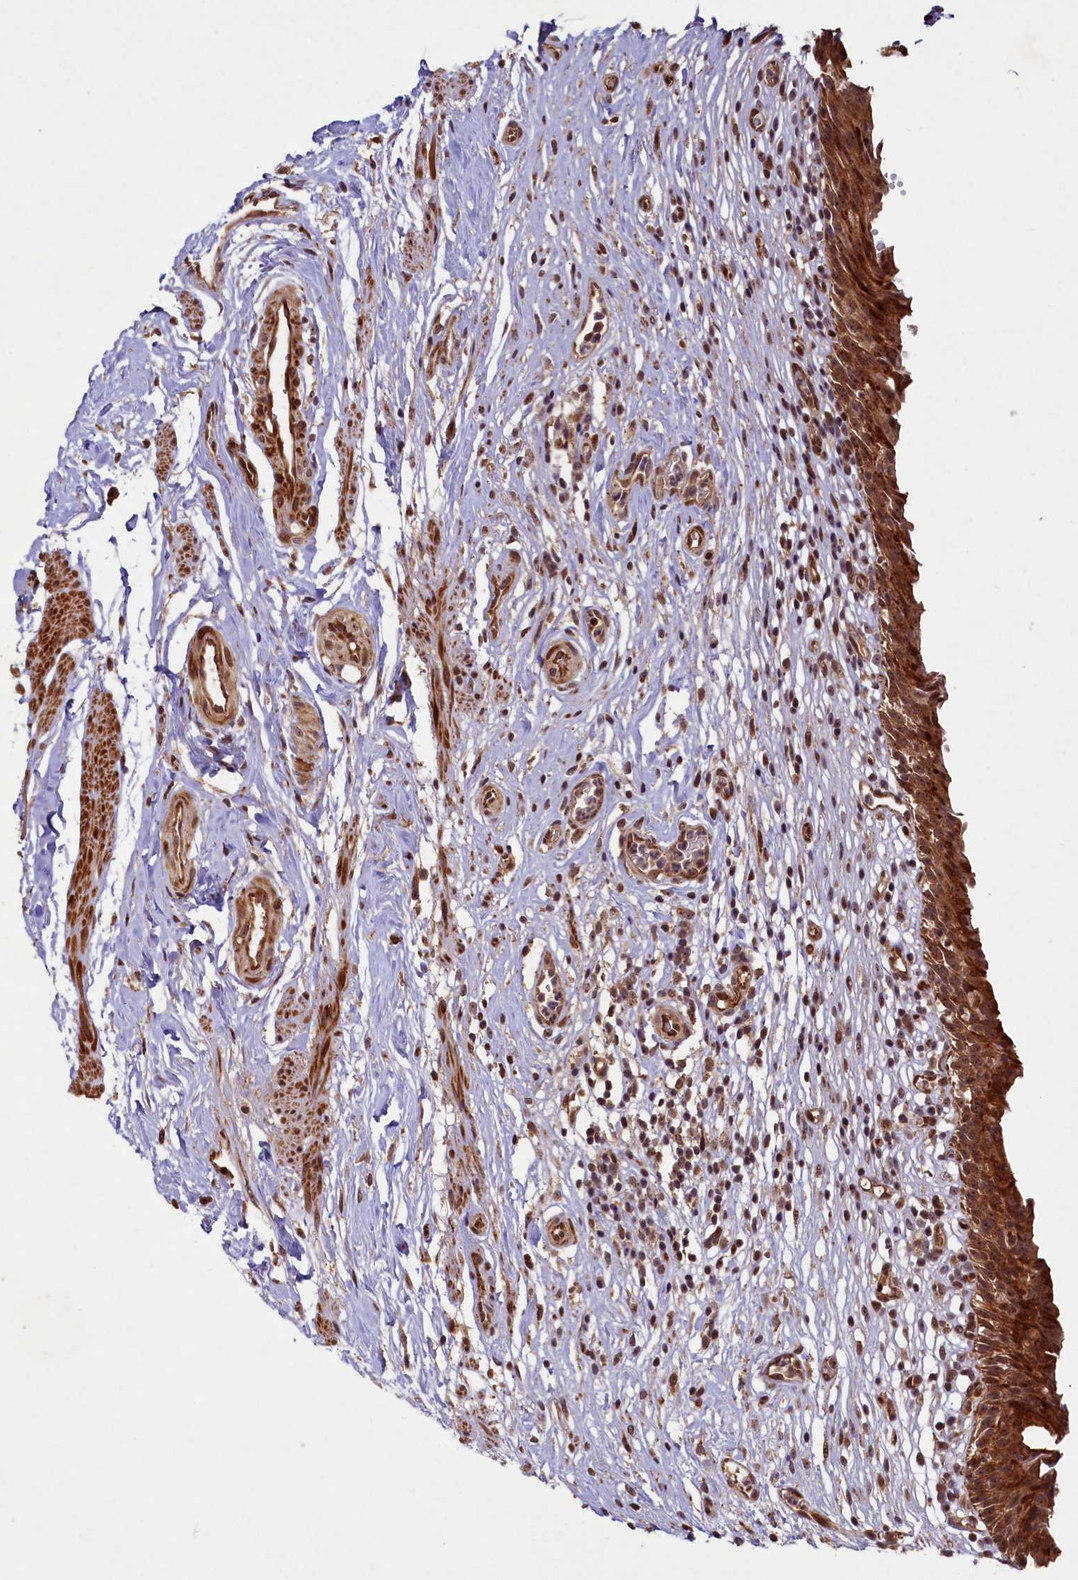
{"staining": {"intensity": "moderate", "quantity": ">75%", "location": "cytoplasmic/membranous,nuclear"}, "tissue": "urinary bladder", "cell_type": "Urothelial cells", "image_type": "normal", "snomed": [{"axis": "morphology", "description": "Normal tissue, NOS"}, {"axis": "morphology", "description": "Inflammation, NOS"}, {"axis": "topography", "description": "Urinary bladder"}], "caption": "High-power microscopy captured an IHC micrograph of benign urinary bladder, revealing moderate cytoplasmic/membranous,nuclear positivity in approximately >75% of urothelial cells. Using DAB (brown) and hematoxylin (blue) stains, captured at high magnification using brightfield microscopy.", "gene": "SHPRH", "patient": {"sex": "male", "age": 63}}